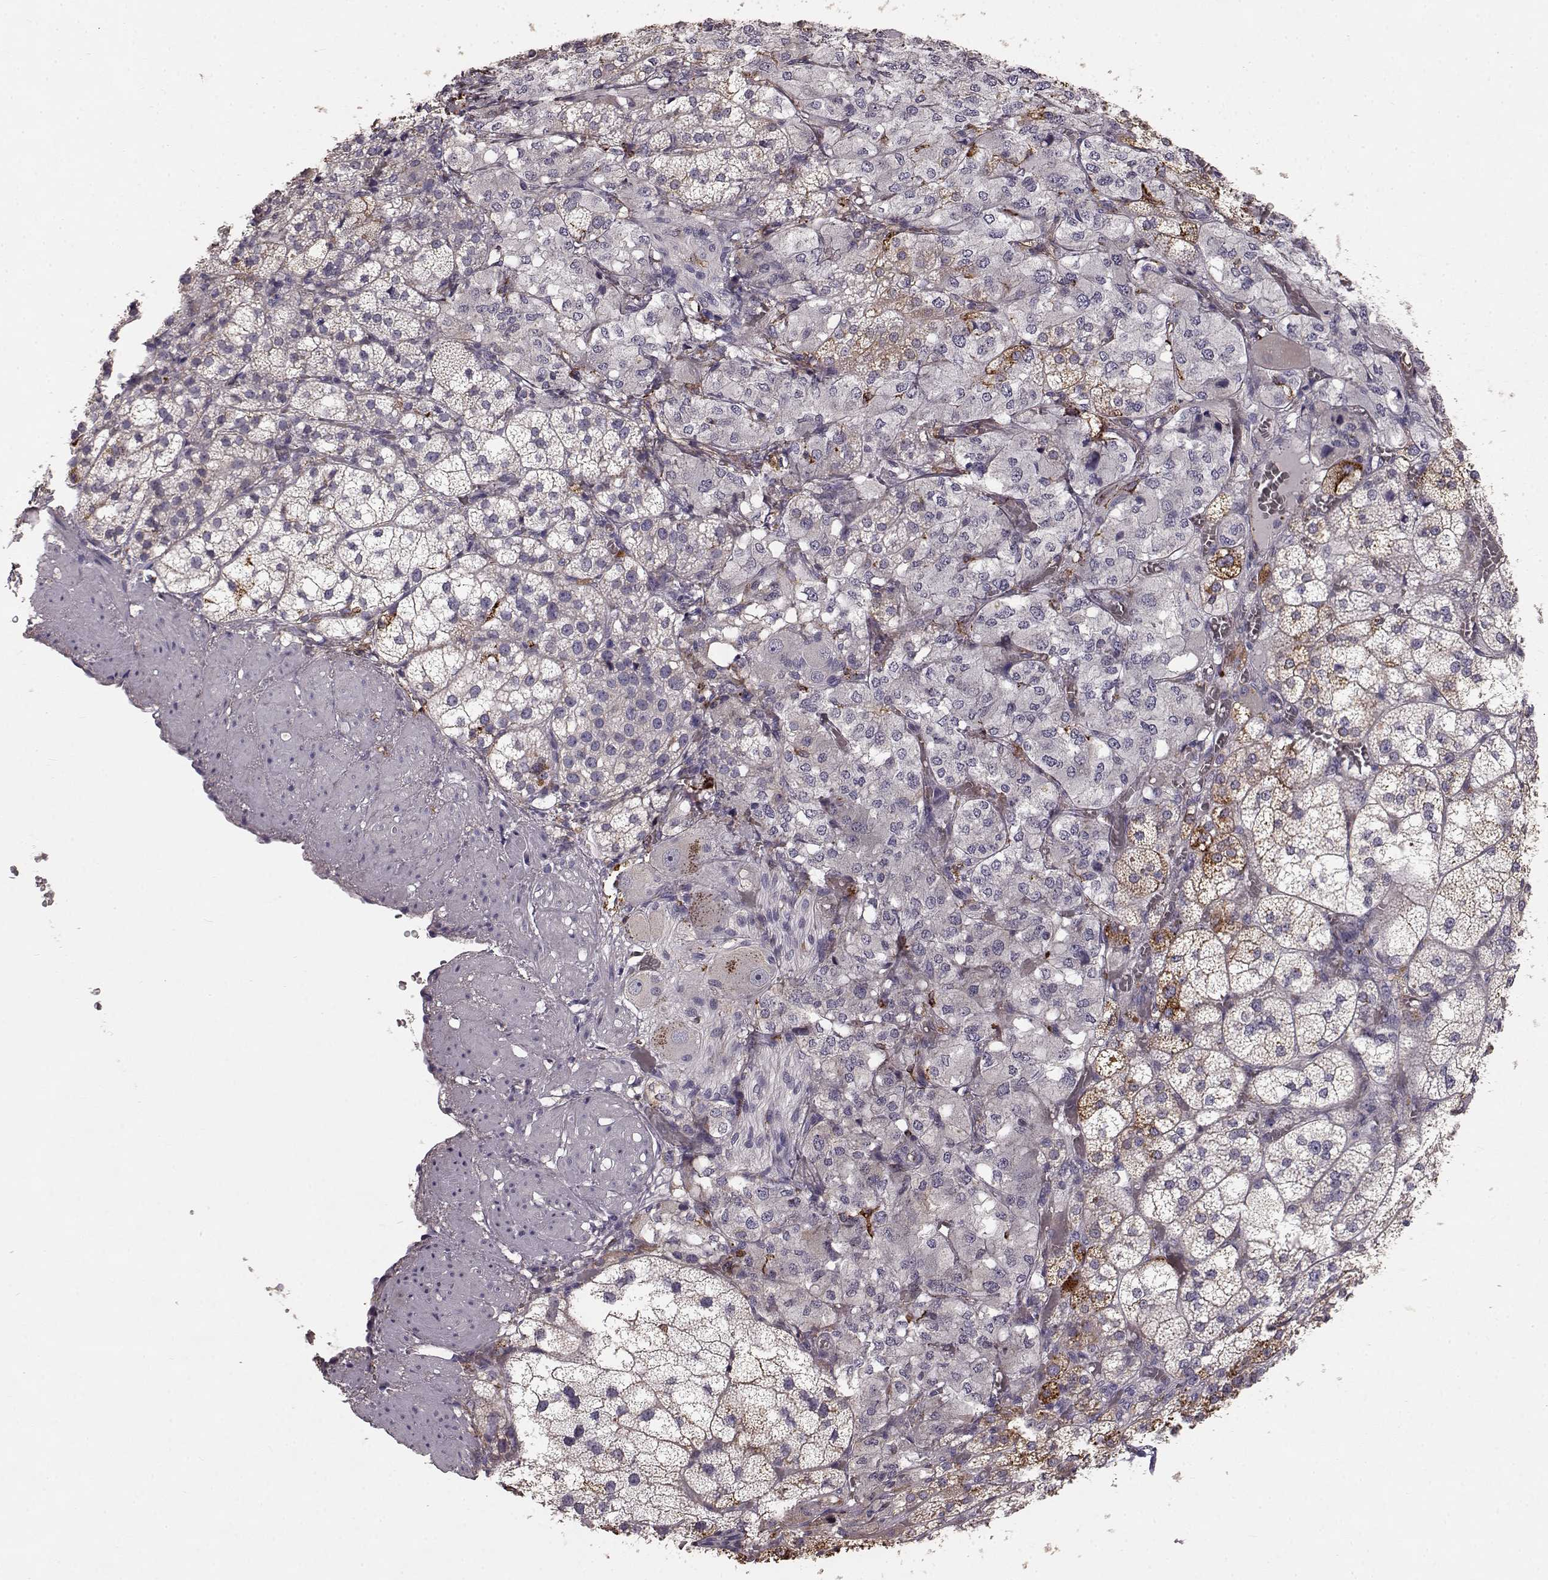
{"staining": {"intensity": "moderate", "quantity": "<25%", "location": "cytoplasmic/membranous"}, "tissue": "adrenal gland", "cell_type": "Glandular cells", "image_type": "normal", "snomed": [{"axis": "morphology", "description": "Normal tissue, NOS"}, {"axis": "topography", "description": "Adrenal gland"}], "caption": "Immunohistochemical staining of unremarkable adrenal gland displays moderate cytoplasmic/membranous protein staining in about <25% of glandular cells. (DAB (3,3'-diaminobenzidine) IHC with brightfield microscopy, high magnification).", "gene": "CCNF", "patient": {"sex": "female", "age": 60}}